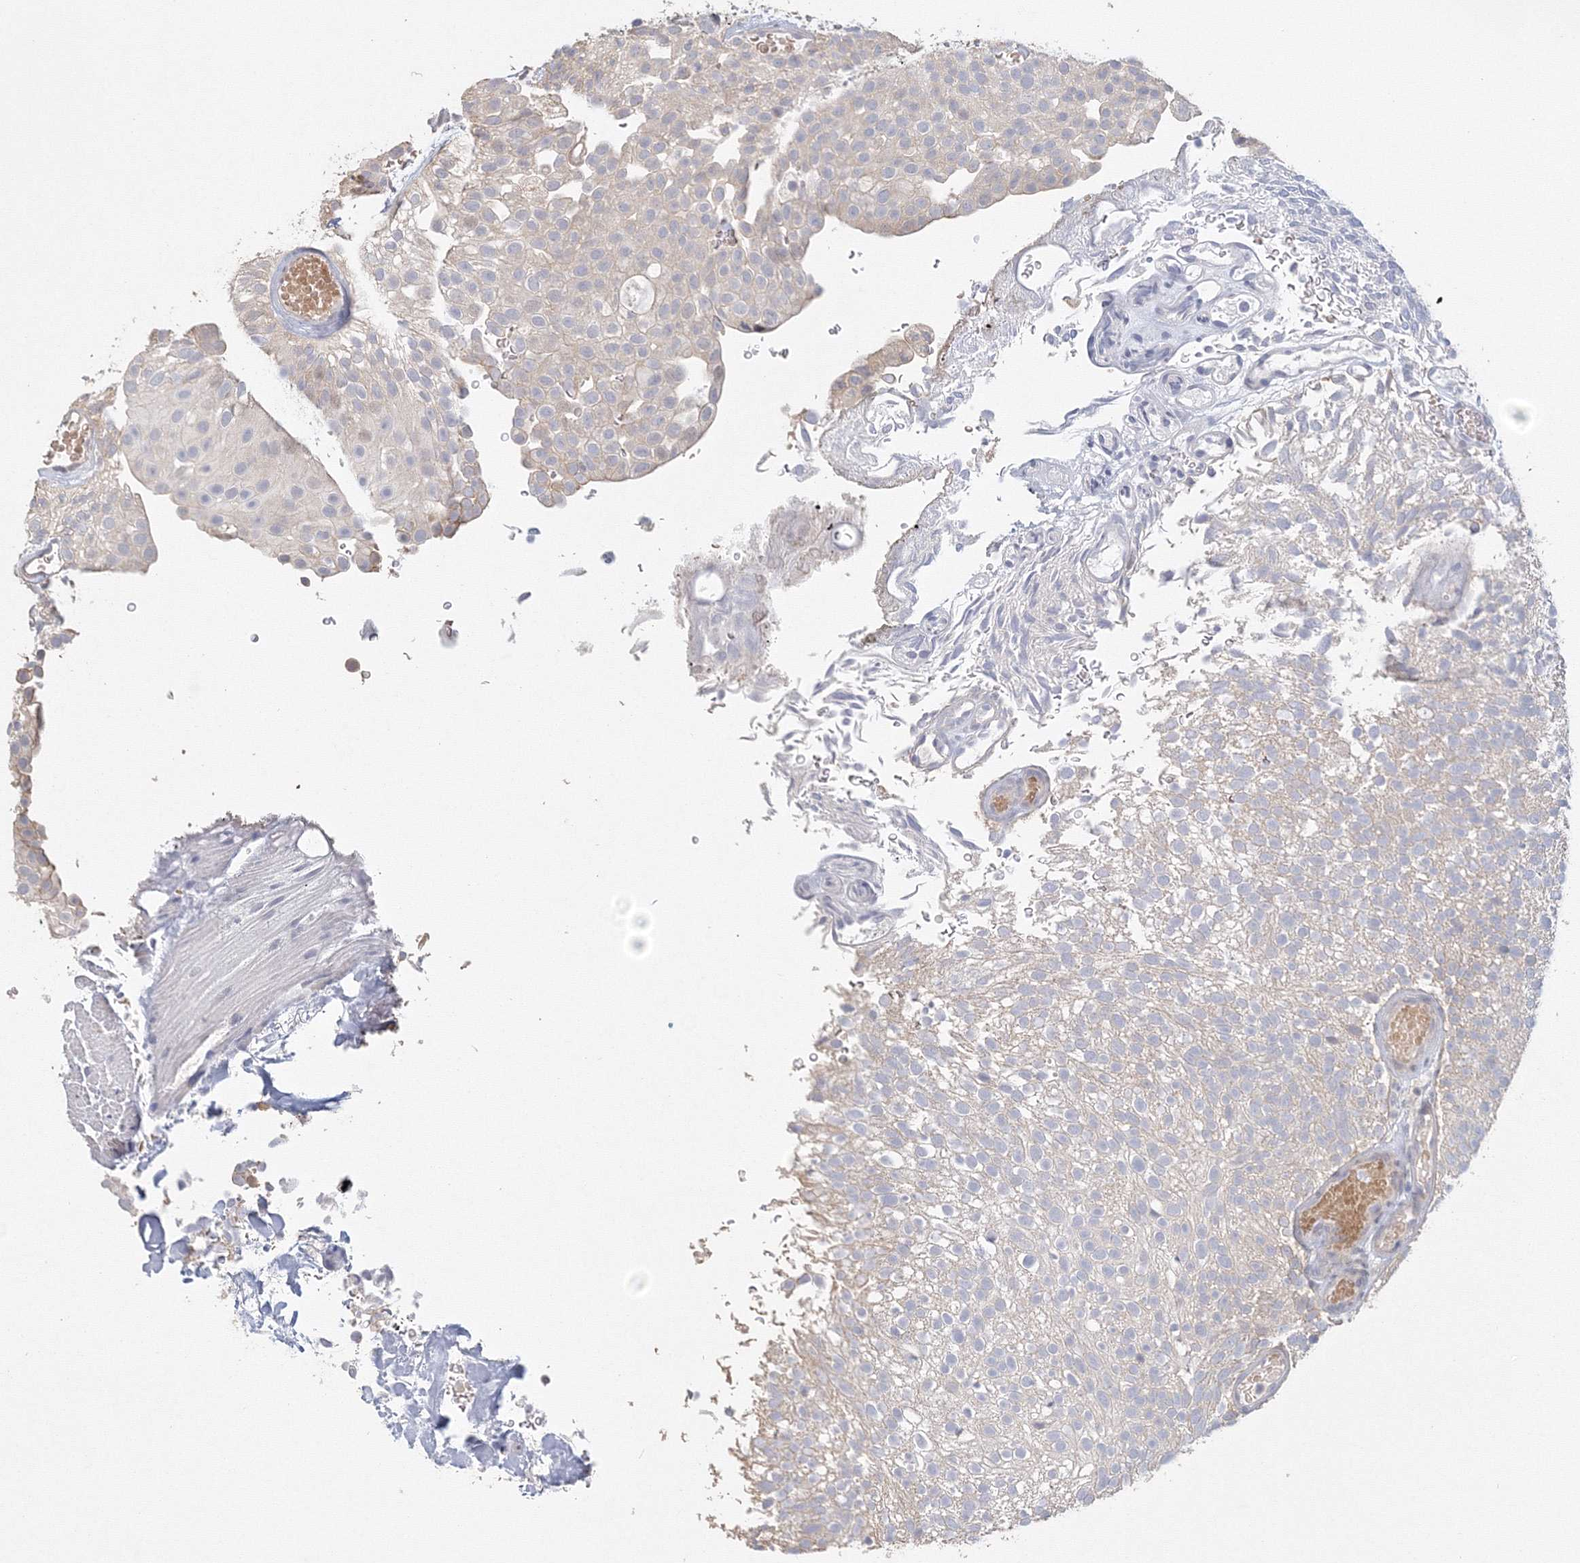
{"staining": {"intensity": "negative", "quantity": "none", "location": "none"}, "tissue": "urothelial cancer", "cell_type": "Tumor cells", "image_type": "cancer", "snomed": [{"axis": "morphology", "description": "Urothelial carcinoma, Low grade"}, {"axis": "topography", "description": "Urinary bladder"}], "caption": "High magnification brightfield microscopy of low-grade urothelial carcinoma stained with DAB (3,3'-diaminobenzidine) (brown) and counterstained with hematoxylin (blue): tumor cells show no significant staining.", "gene": "TACC2", "patient": {"sex": "male", "age": 78}}